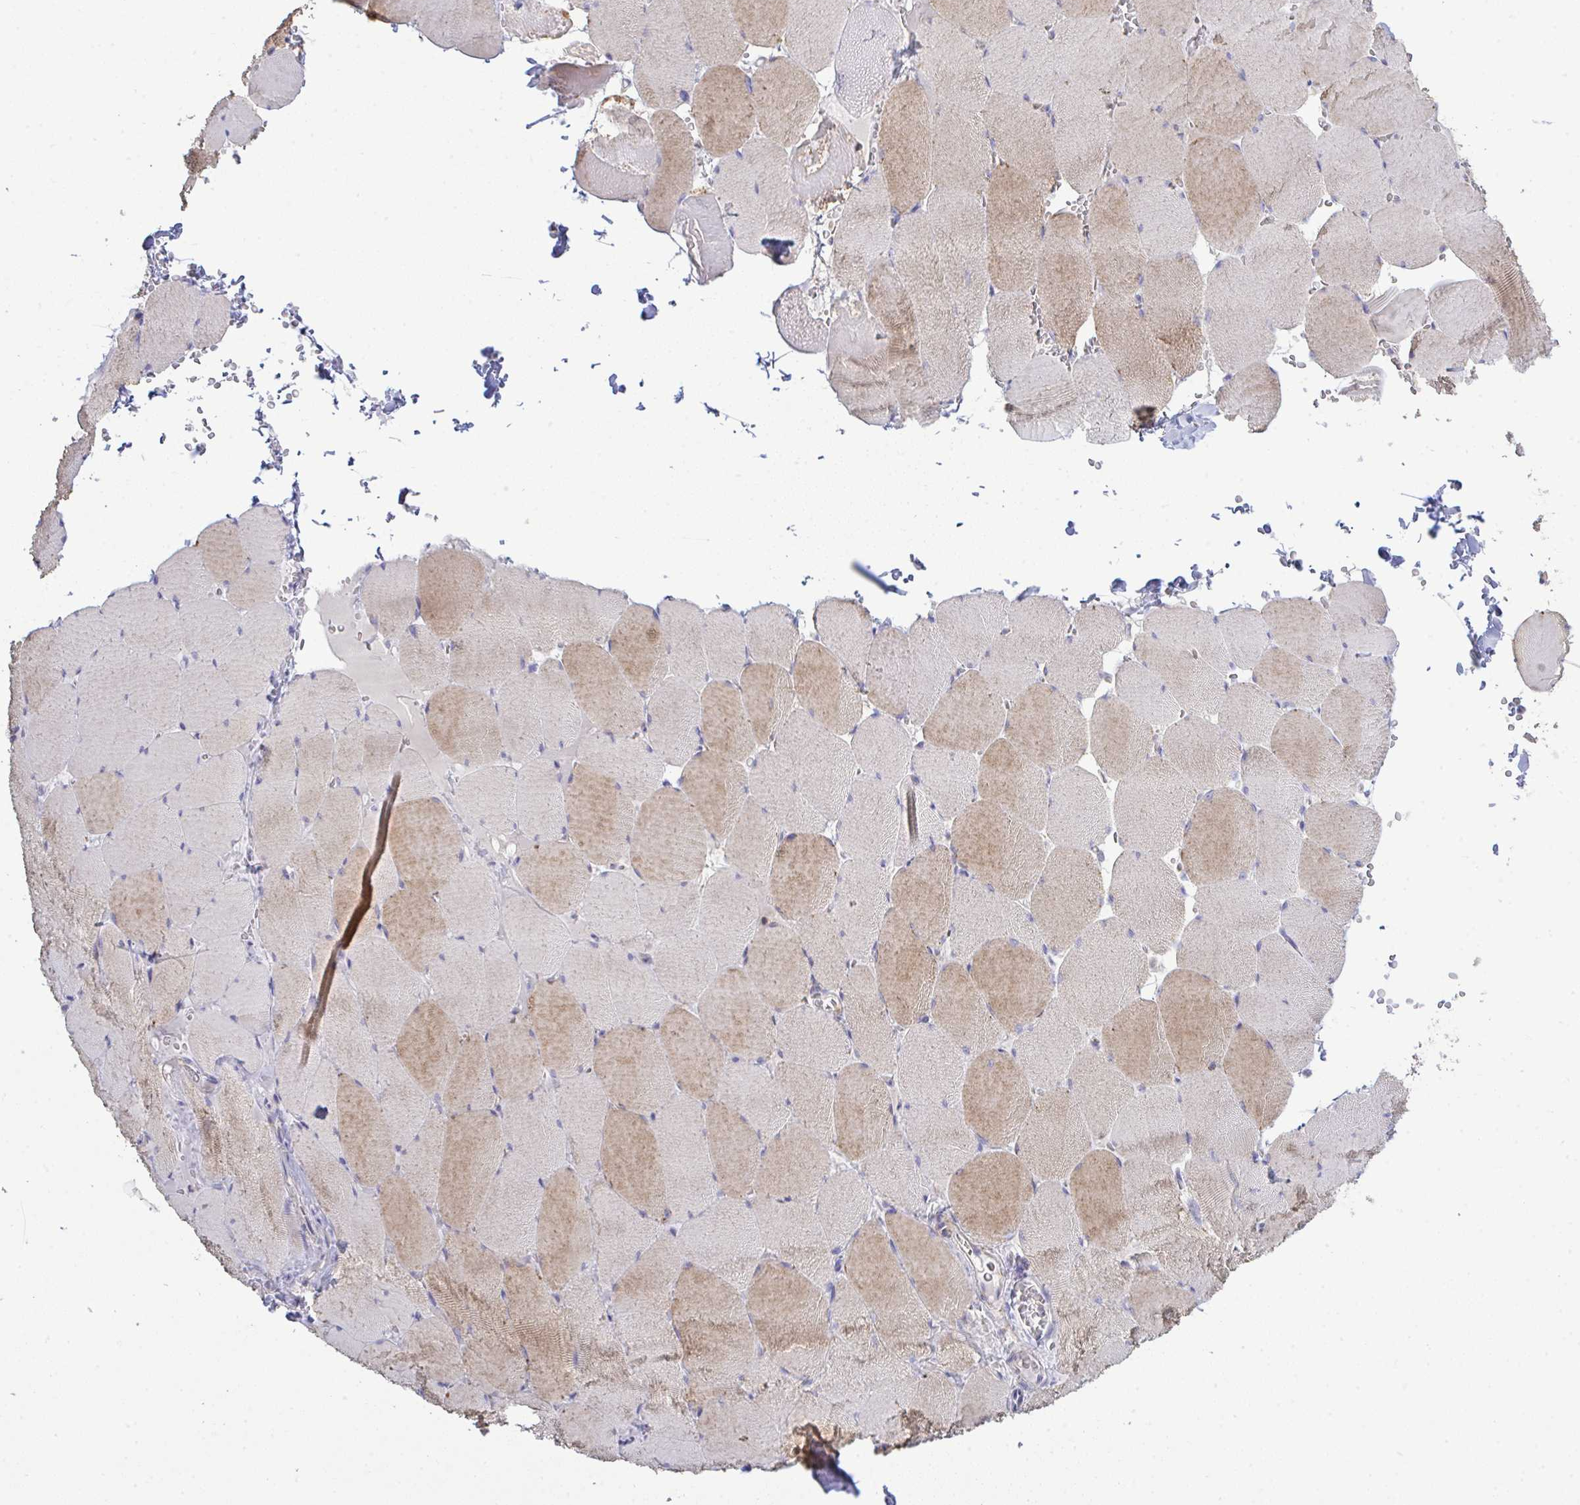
{"staining": {"intensity": "moderate", "quantity": "25%-75%", "location": "cytoplasmic/membranous"}, "tissue": "skeletal muscle", "cell_type": "Myocytes", "image_type": "normal", "snomed": [{"axis": "morphology", "description": "Normal tissue, NOS"}, {"axis": "topography", "description": "Skeletal muscle"}, {"axis": "topography", "description": "Head-Neck"}], "caption": "Skeletal muscle stained with a protein marker exhibits moderate staining in myocytes.", "gene": "NDUFA7", "patient": {"sex": "male", "age": 66}}